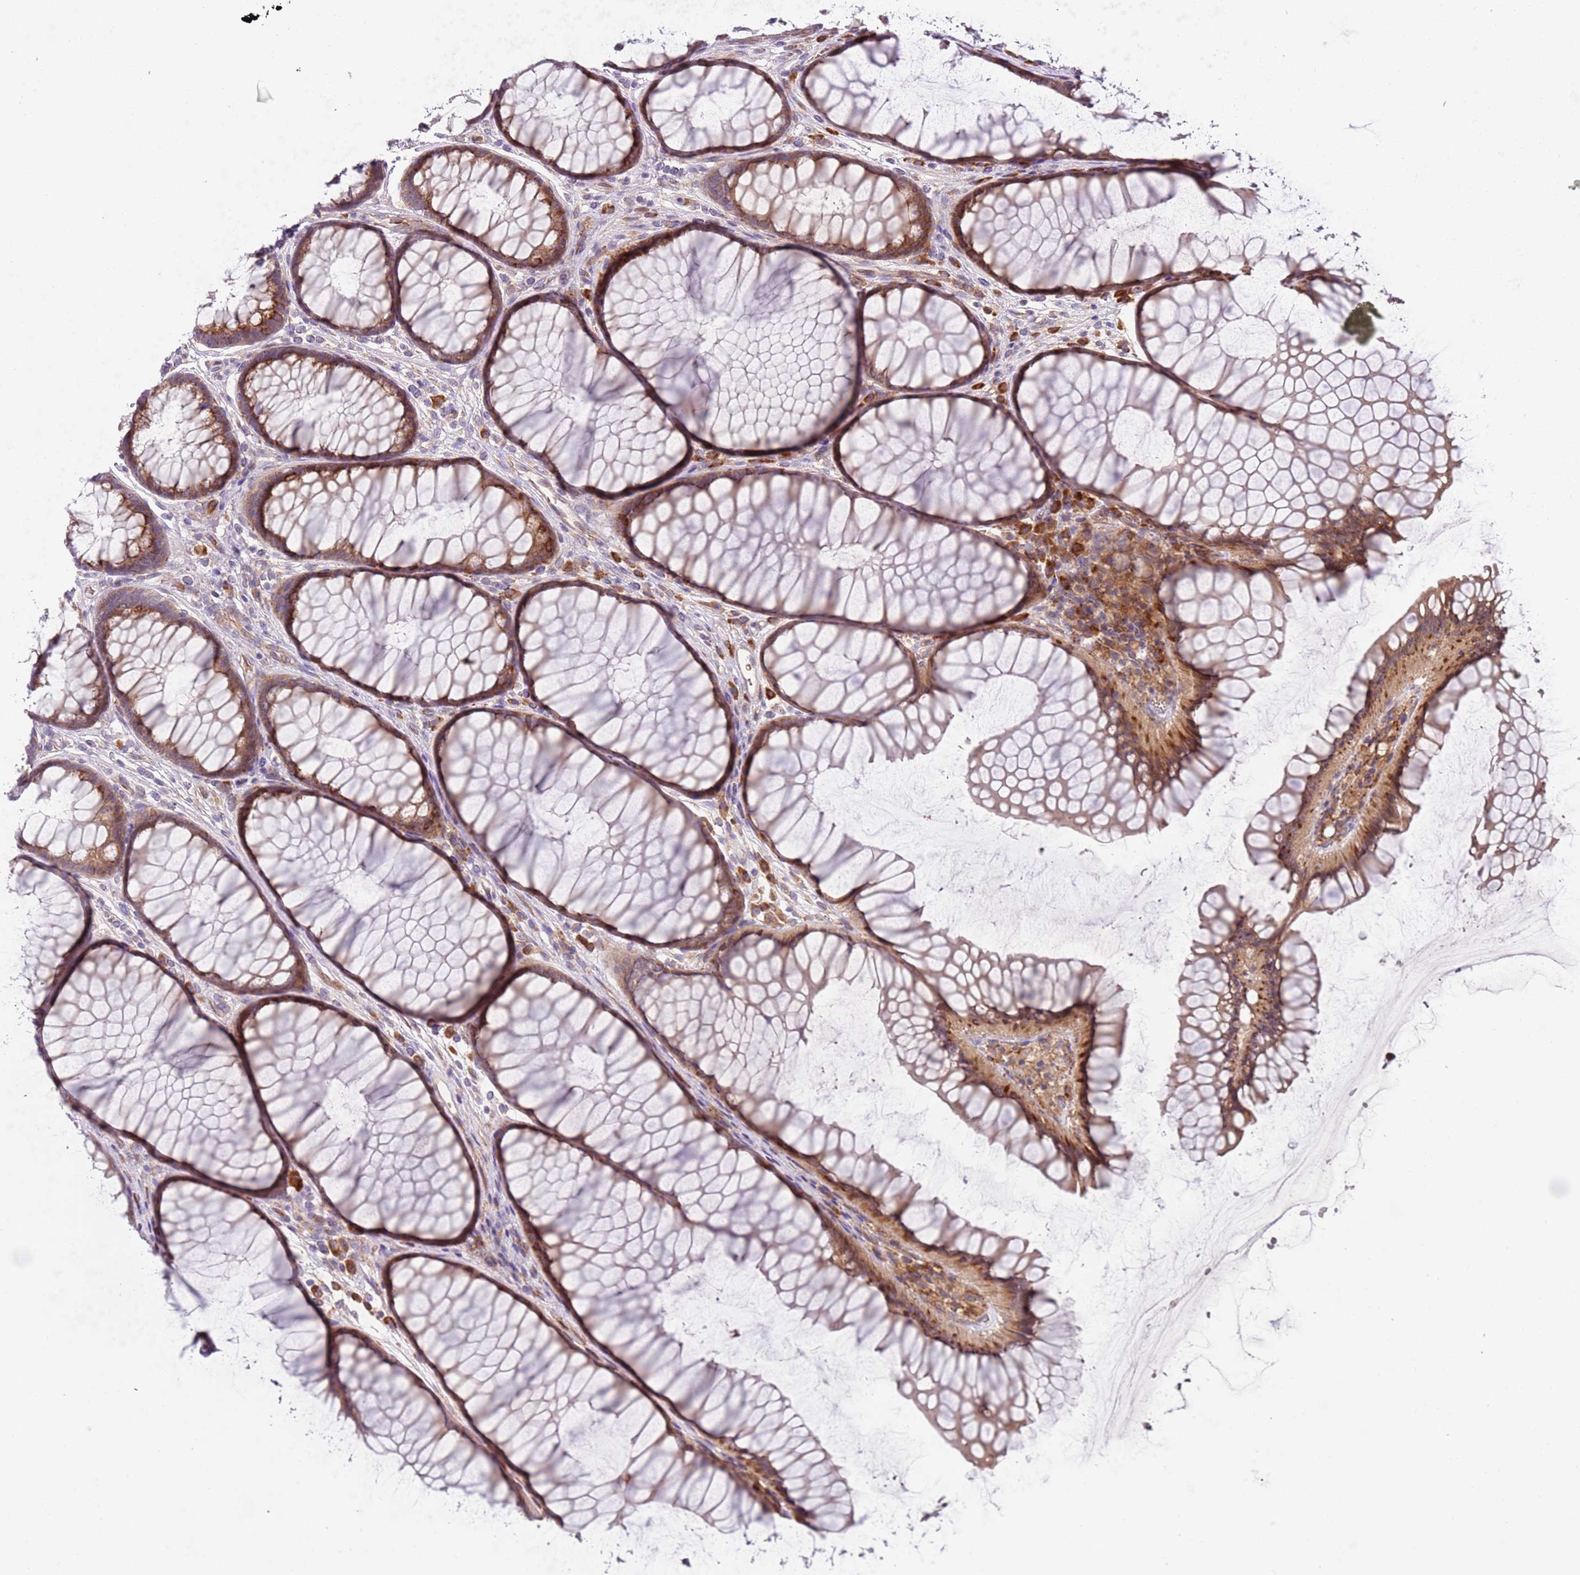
{"staining": {"intensity": "weak", "quantity": ">75%", "location": "cytoplasmic/membranous"}, "tissue": "colon", "cell_type": "Endothelial cells", "image_type": "normal", "snomed": [{"axis": "morphology", "description": "Normal tissue, NOS"}, {"axis": "topography", "description": "Colon"}], "caption": "A high-resolution photomicrograph shows immunohistochemistry (IHC) staining of normal colon, which displays weak cytoplasmic/membranous expression in approximately >75% of endothelial cells. The protein of interest is shown in brown color, while the nuclei are stained blue.", "gene": "VWCE", "patient": {"sex": "female", "age": 82}}